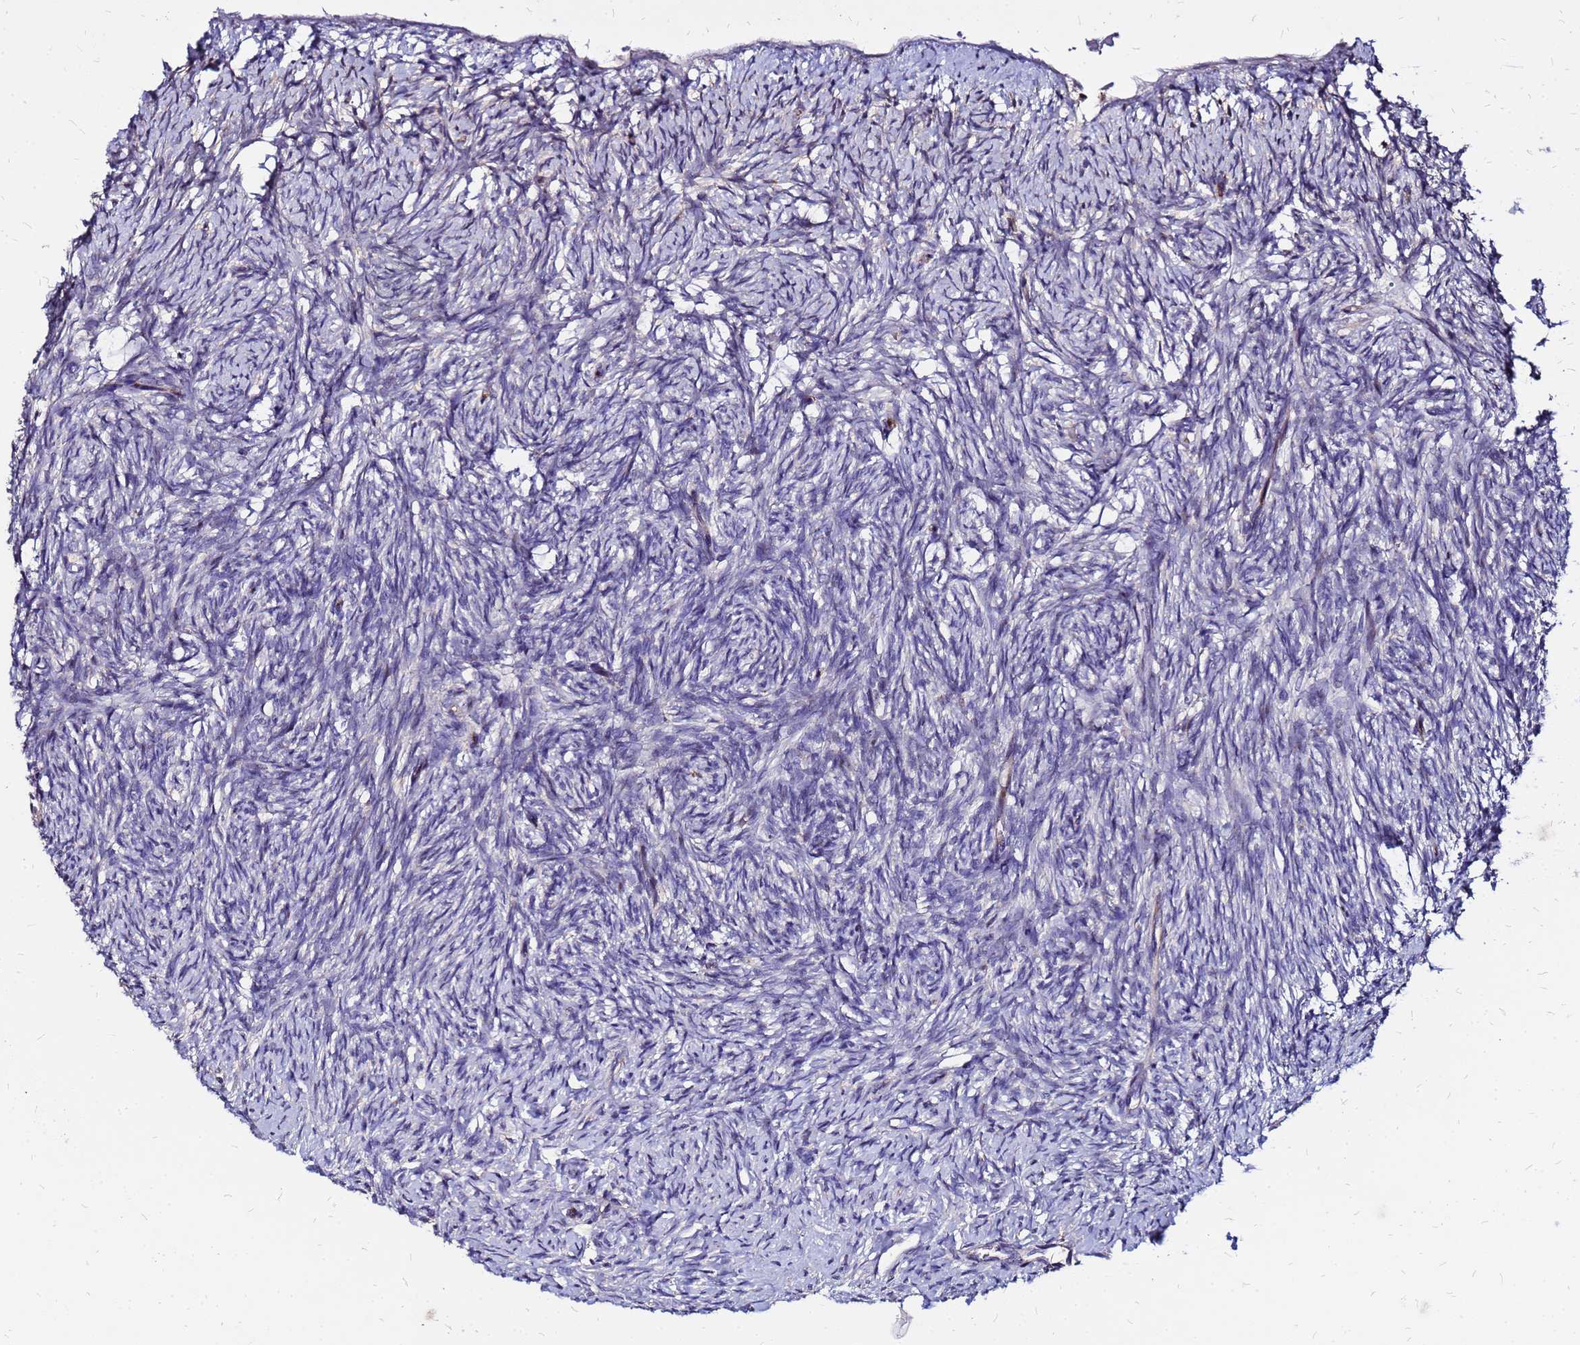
{"staining": {"intensity": "moderate", "quantity": "<25%", "location": "cytoplasmic/membranous"}, "tissue": "ovary", "cell_type": "Ovarian stroma cells", "image_type": "normal", "snomed": [{"axis": "morphology", "description": "Normal tissue, NOS"}, {"axis": "topography", "description": "Ovary"}], "caption": "Protein expression analysis of benign human ovary reveals moderate cytoplasmic/membranous staining in about <25% of ovarian stroma cells. (IHC, brightfield microscopy, high magnification).", "gene": "ARHGEF35", "patient": {"sex": "female", "age": 51}}